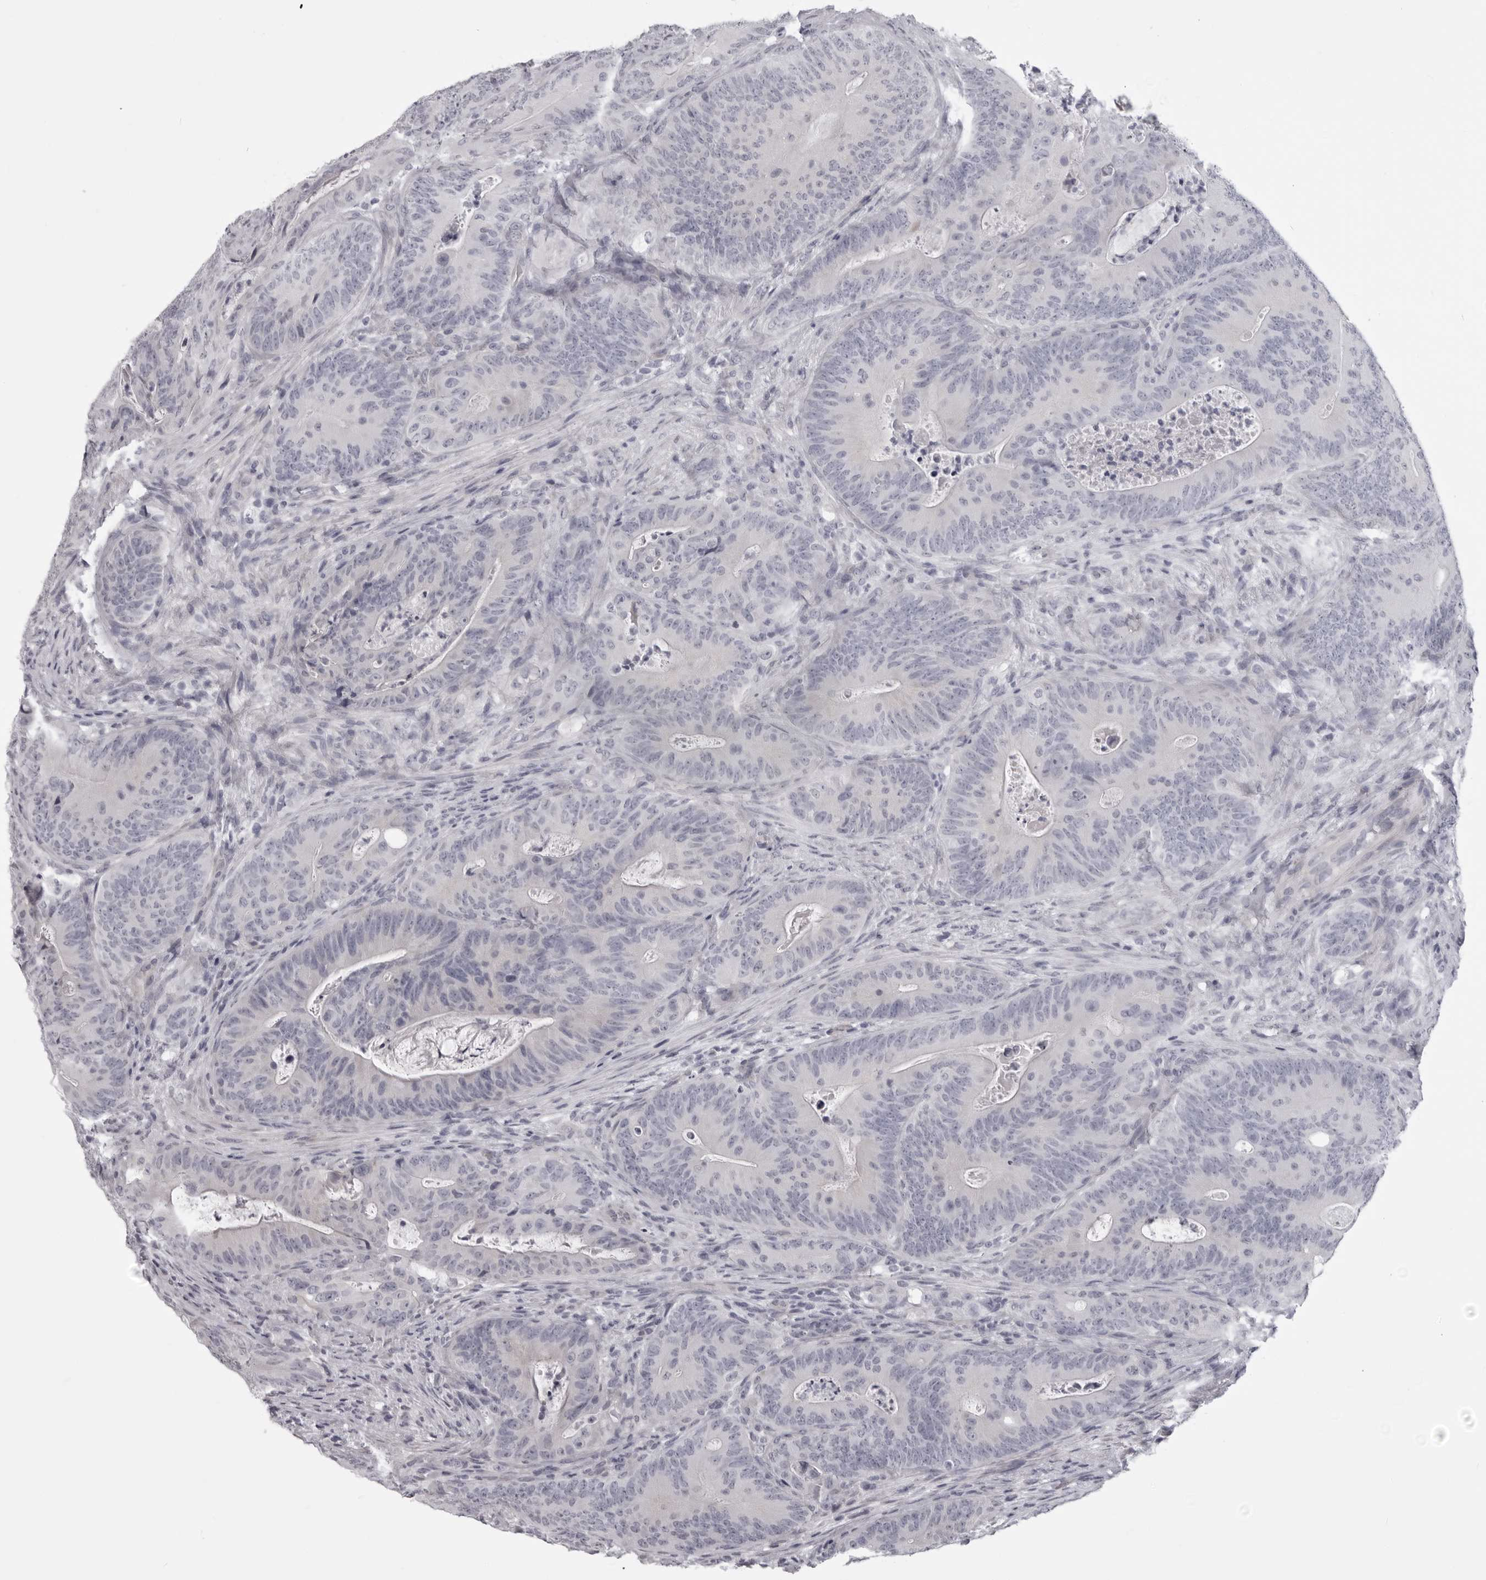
{"staining": {"intensity": "negative", "quantity": "none", "location": "none"}, "tissue": "colorectal cancer", "cell_type": "Tumor cells", "image_type": "cancer", "snomed": [{"axis": "morphology", "description": "Normal tissue, NOS"}, {"axis": "topography", "description": "Colon"}], "caption": "An image of colorectal cancer stained for a protein reveals no brown staining in tumor cells.", "gene": "EPHA10", "patient": {"sex": "female", "age": 82}}